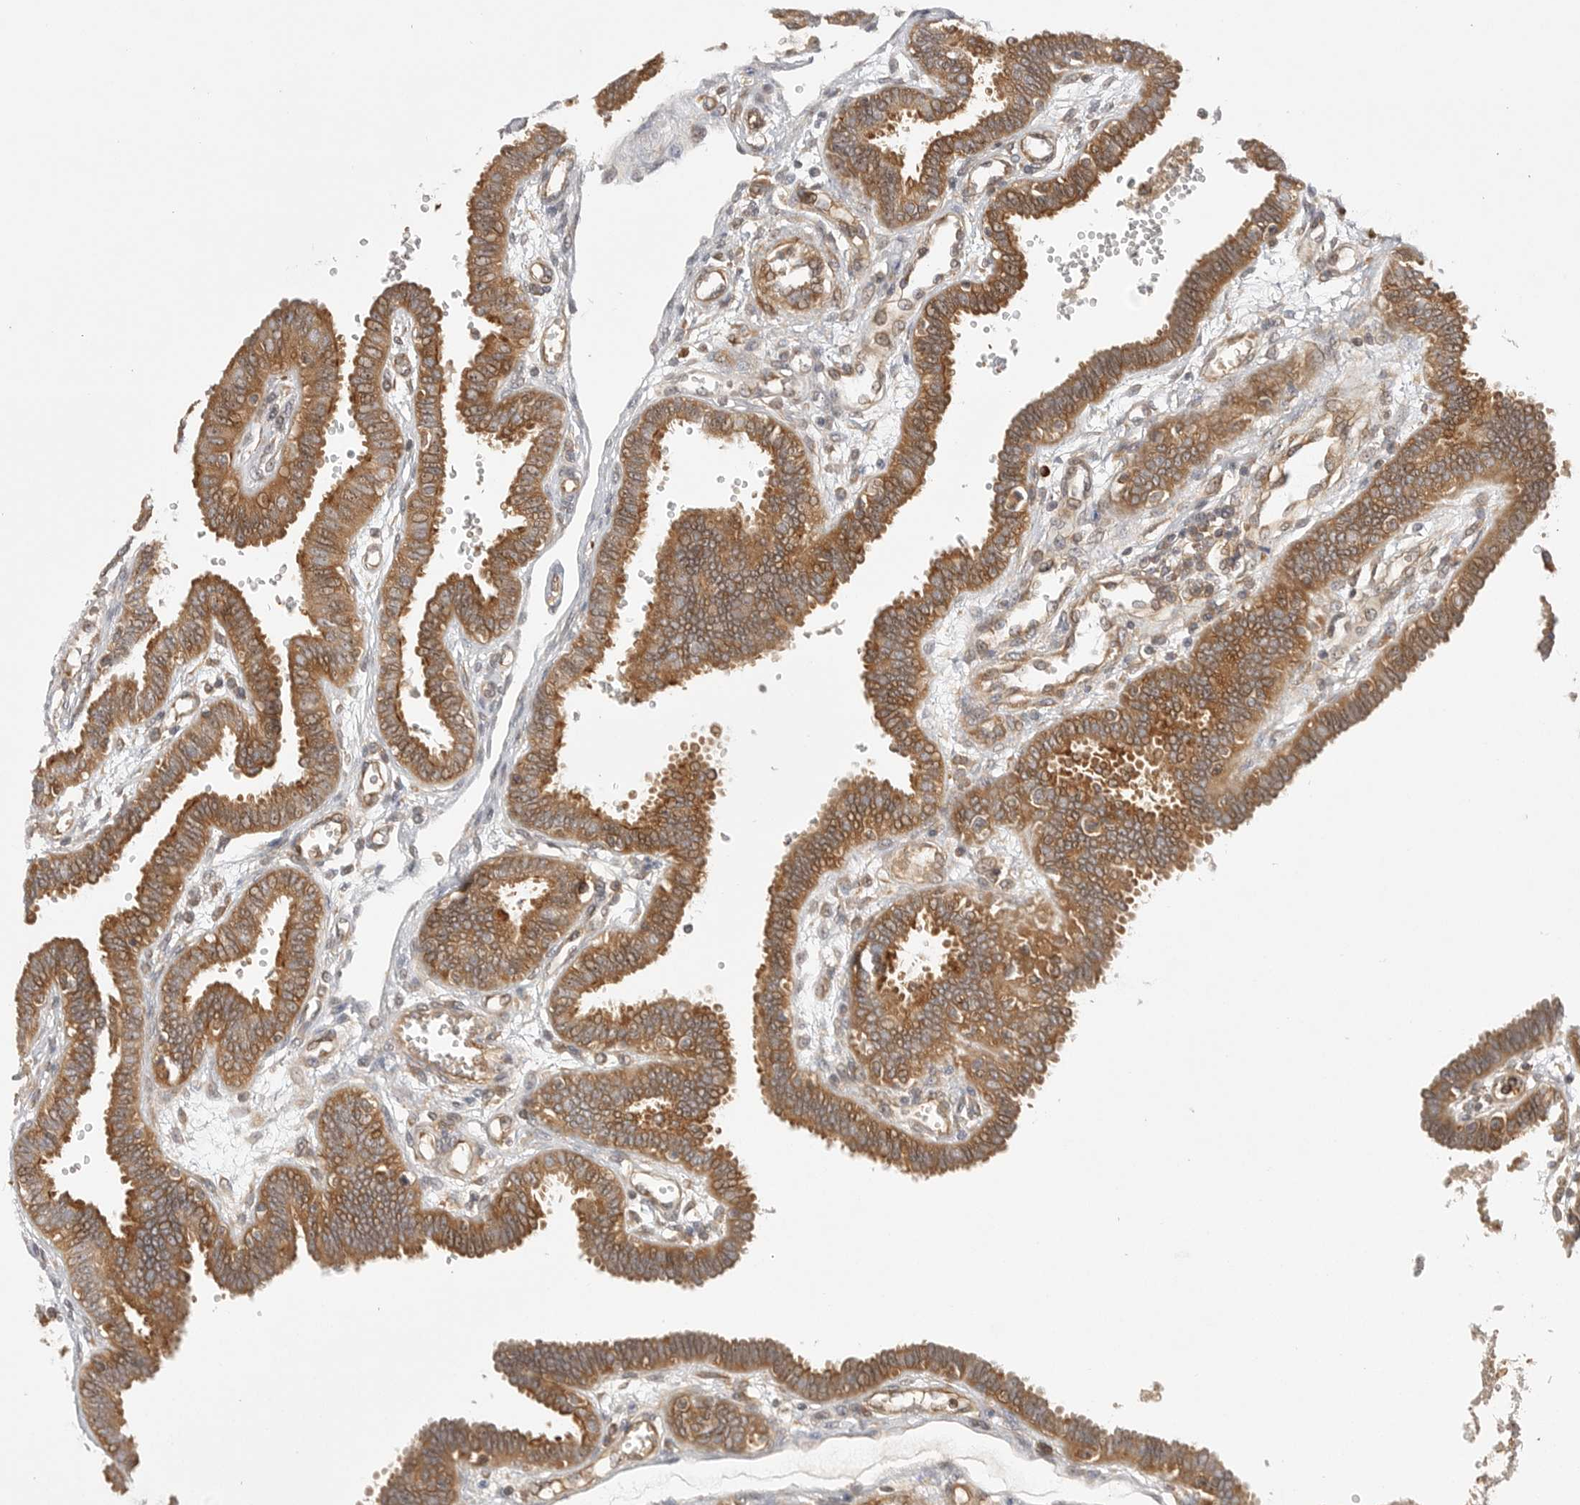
{"staining": {"intensity": "moderate", "quantity": ">75%", "location": "cytoplasmic/membranous"}, "tissue": "fallopian tube", "cell_type": "Glandular cells", "image_type": "normal", "snomed": [{"axis": "morphology", "description": "Normal tissue, NOS"}, {"axis": "topography", "description": "Fallopian tube"}], "caption": "A high-resolution image shows IHC staining of unremarkable fallopian tube, which reveals moderate cytoplasmic/membranous staining in approximately >75% of glandular cells.", "gene": "CCPG1", "patient": {"sex": "female", "age": 32}}